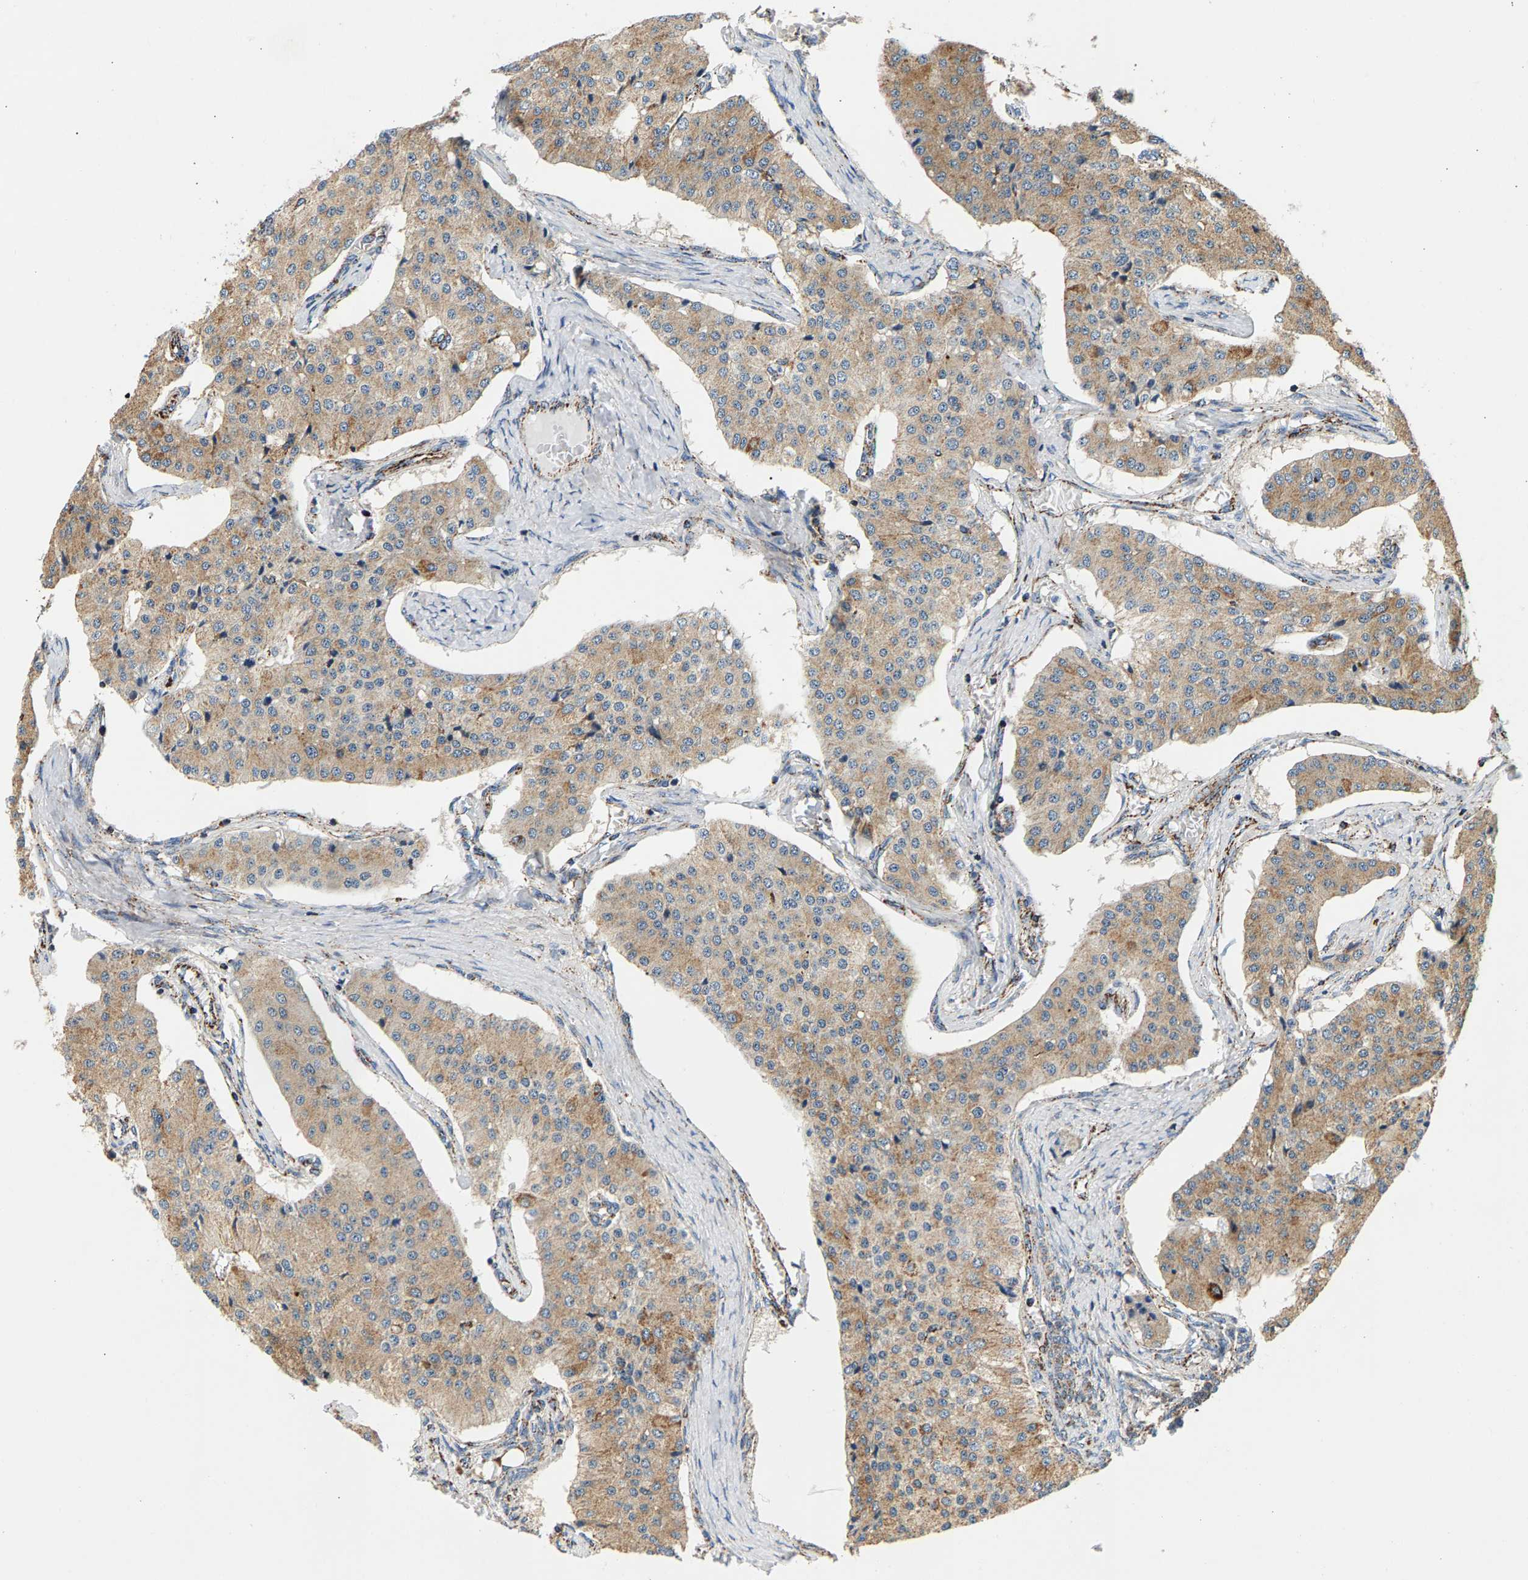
{"staining": {"intensity": "moderate", "quantity": ">75%", "location": "cytoplasmic/membranous"}, "tissue": "carcinoid", "cell_type": "Tumor cells", "image_type": "cancer", "snomed": [{"axis": "morphology", "description": "Carcinoid, malignant, NOS"}, {"axis": "topography", "description": "Colon"}], "caption": "Carcinoid (malignant) stained with immunohistochemistry (IHC) reveals moderate cytoplasmic/membranous expression in approximately >75% of tumor cells.", "gene": "PDE1A", "patient": {"sex": "female", "age": 52}}